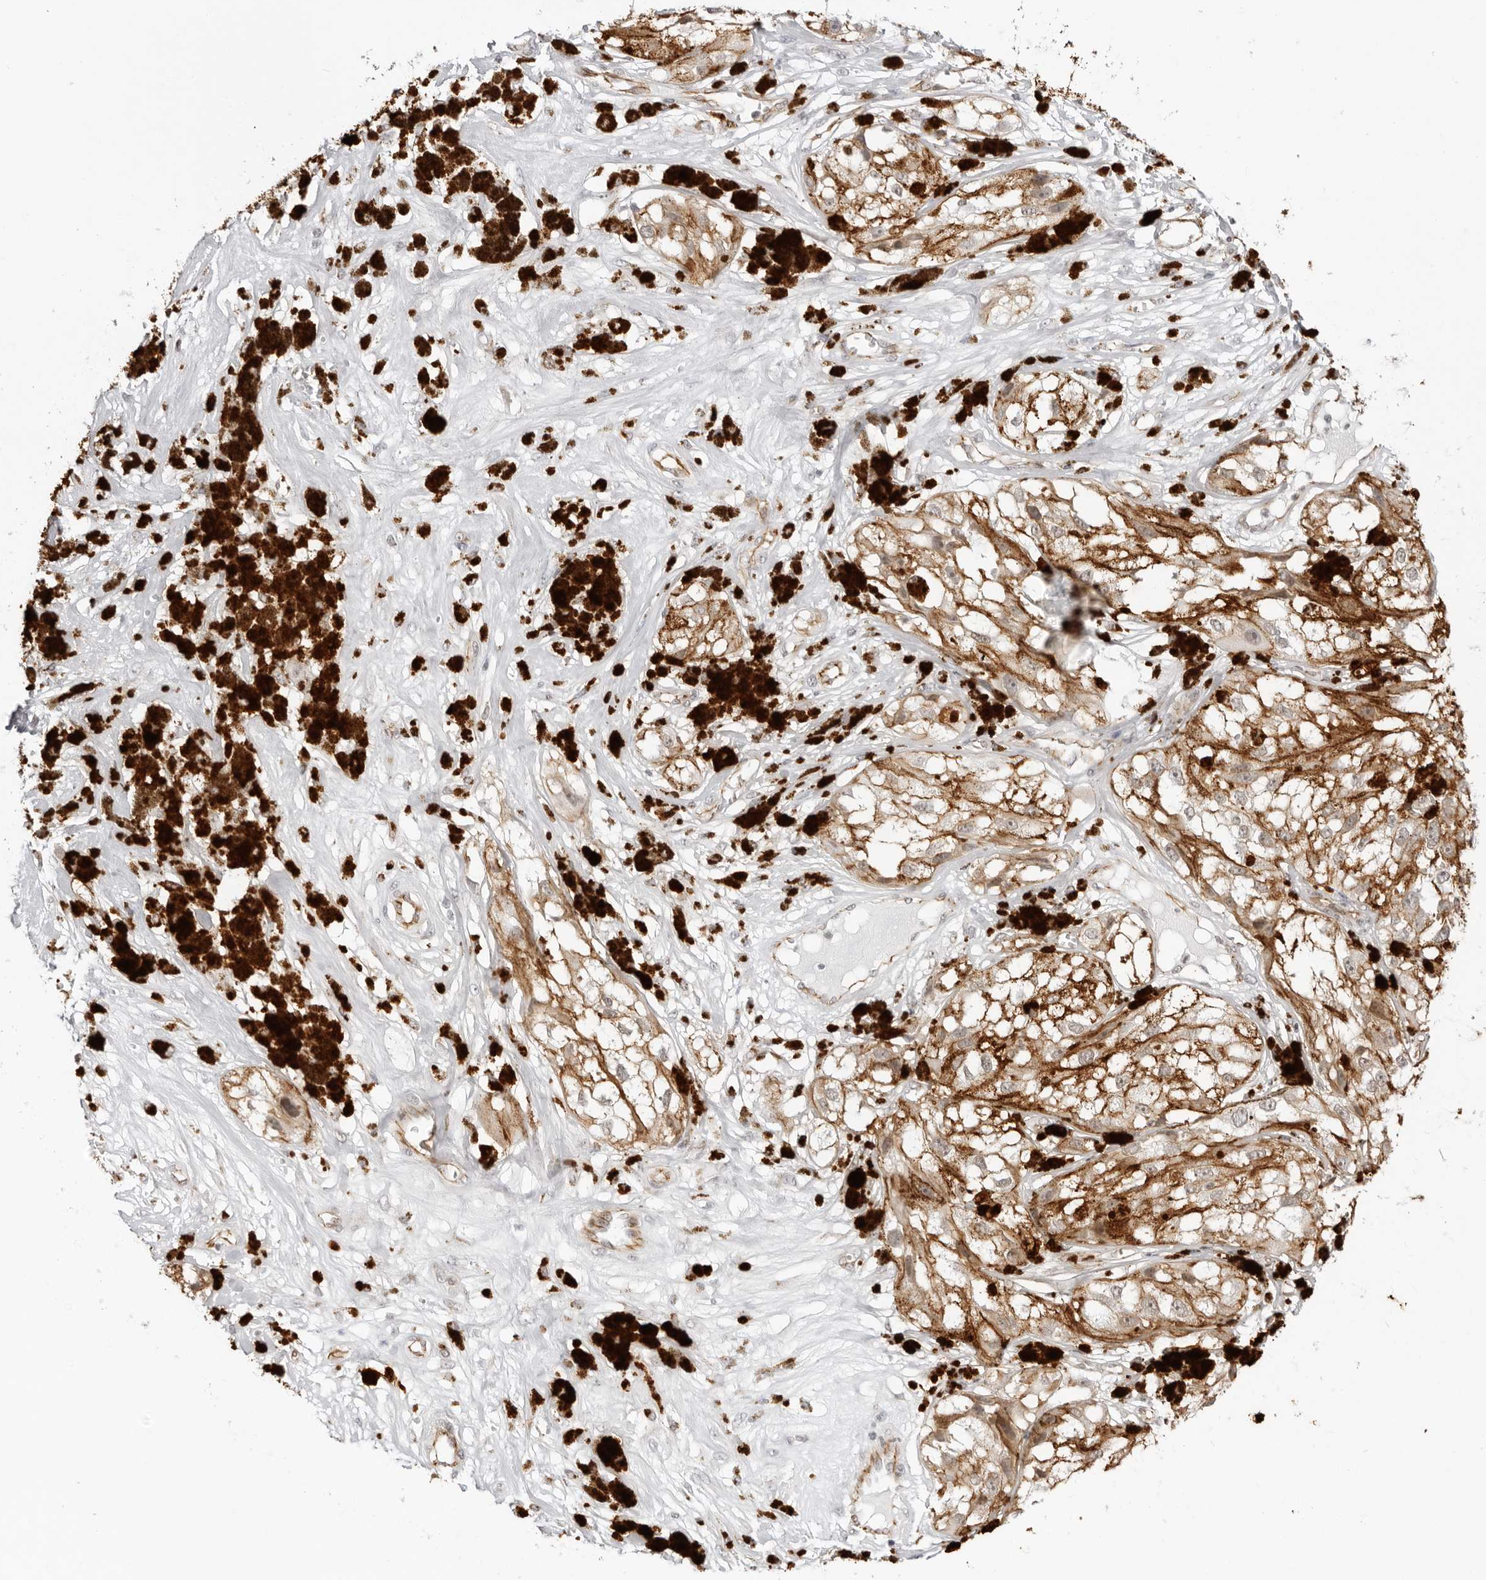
{"staining": {"intensity": "negative", "quantity": "none", "location": "none"}, "tissue": "melanoma", "cell_type": "Tumor cells", "image_type": "cancer", "snomed": [{"axis": "morphology", "description": "Malignant melanoma, NOS"}, {"axis": "topography", "description": "Skin"}], "caption": "Immunohistochemistry (IHC) image of neoplastic tissue: melanoma stained with DAB (3,3'-diaminobenzidine) demonstrates no significant protein expression in tumor cells.", "gene": "TRAPPC3", "patient": {"sex": "male", "age": 88}}